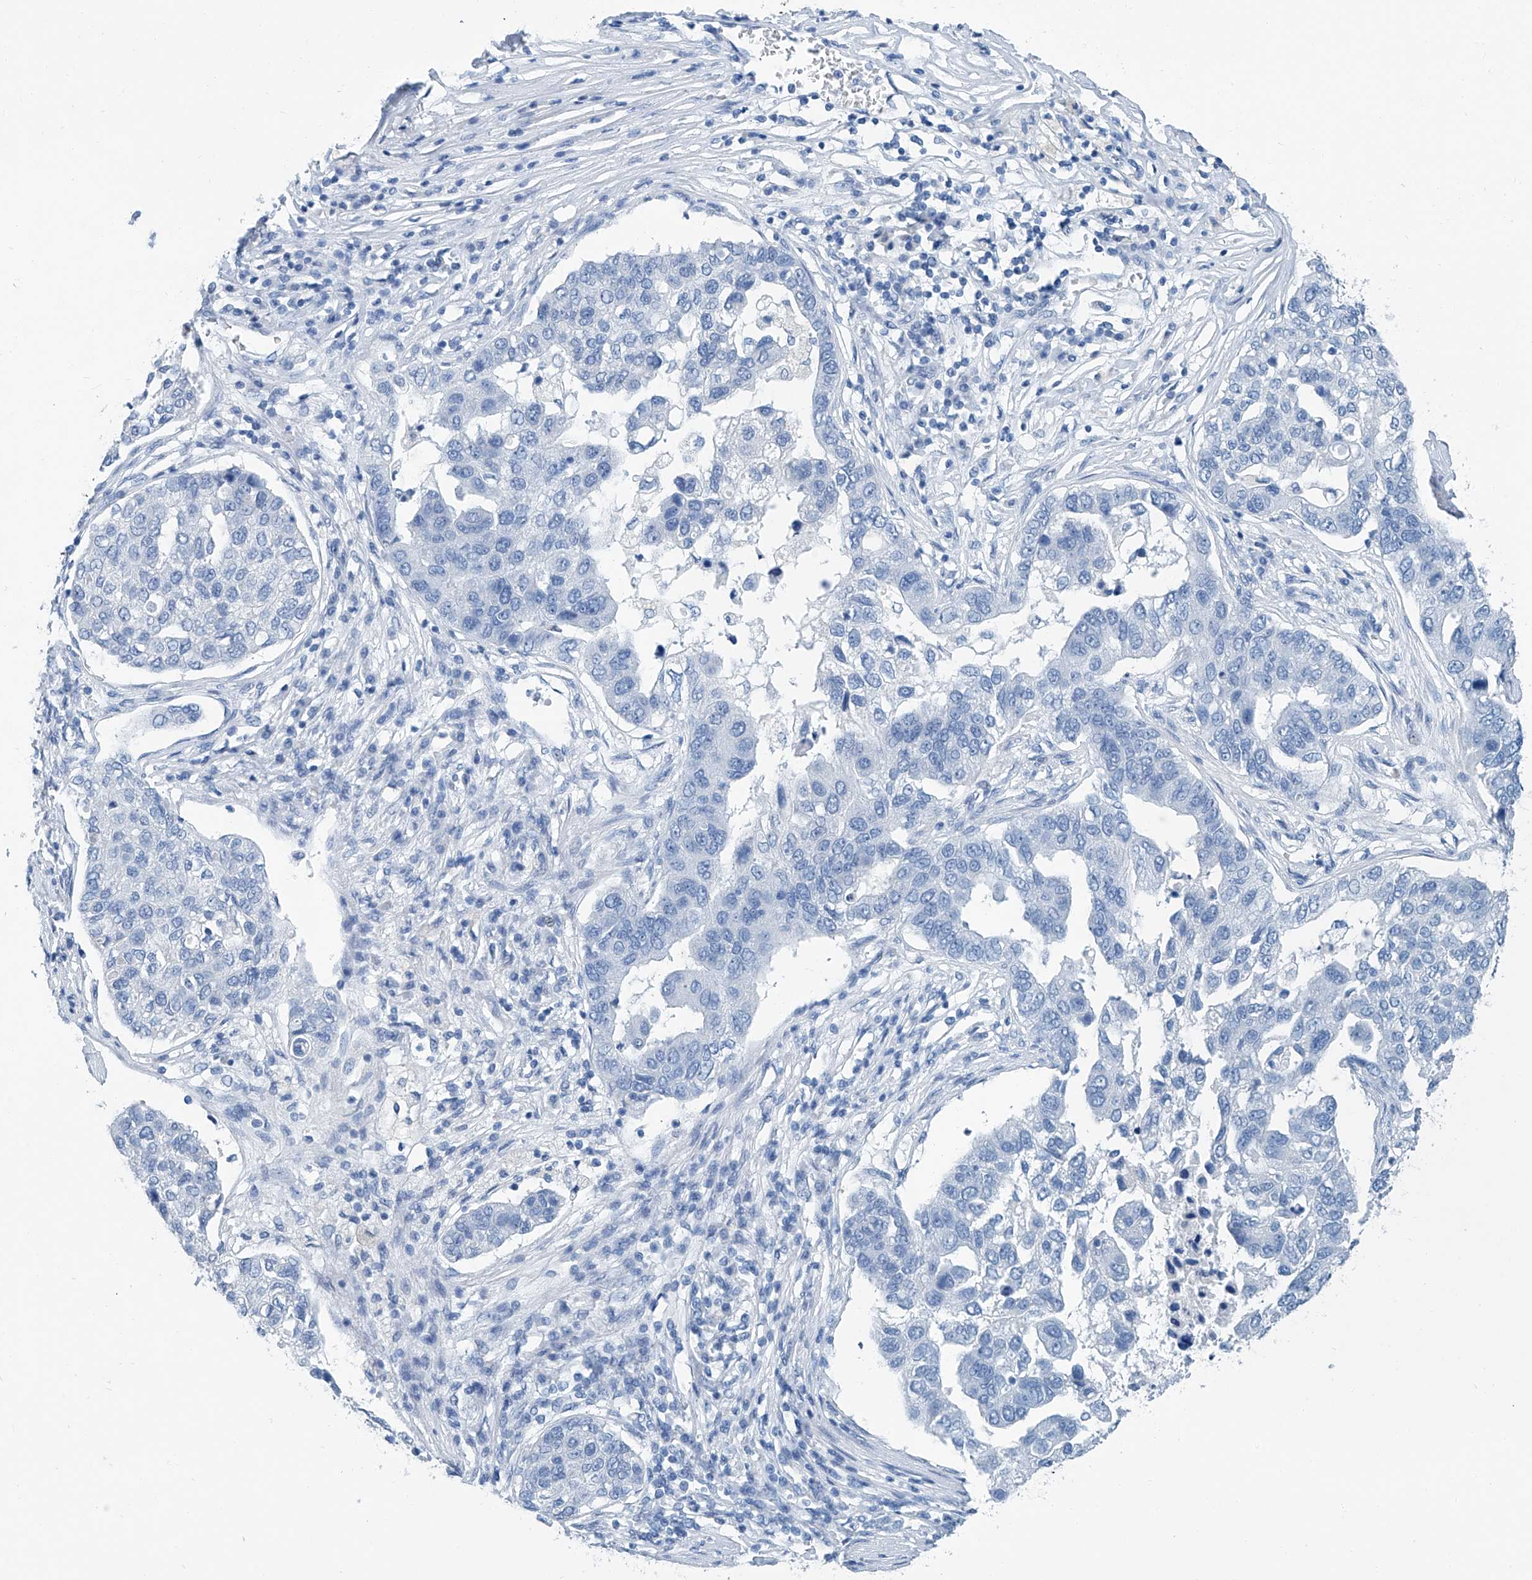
{"staining": {"intensity": "negative", "quantity": "none", "location": "none"}, "tissue": "pancreatic cancer", "cell_type": "Tumor cells", "image_type": "cancer", "snomed": [{"axis": "morphology", "description": "Adenocarcinoma, NOS"}, {"axis": "topography", "description": "Pancreas"}], "caption": "High power microscopy micrograph of an immunohistochemistry image of pancreatic adenocarcinoma, revealing no significant positivity in tumor cells.", "gene": "CYP2A7", "patient": {"sex": "female", "age": 61}}